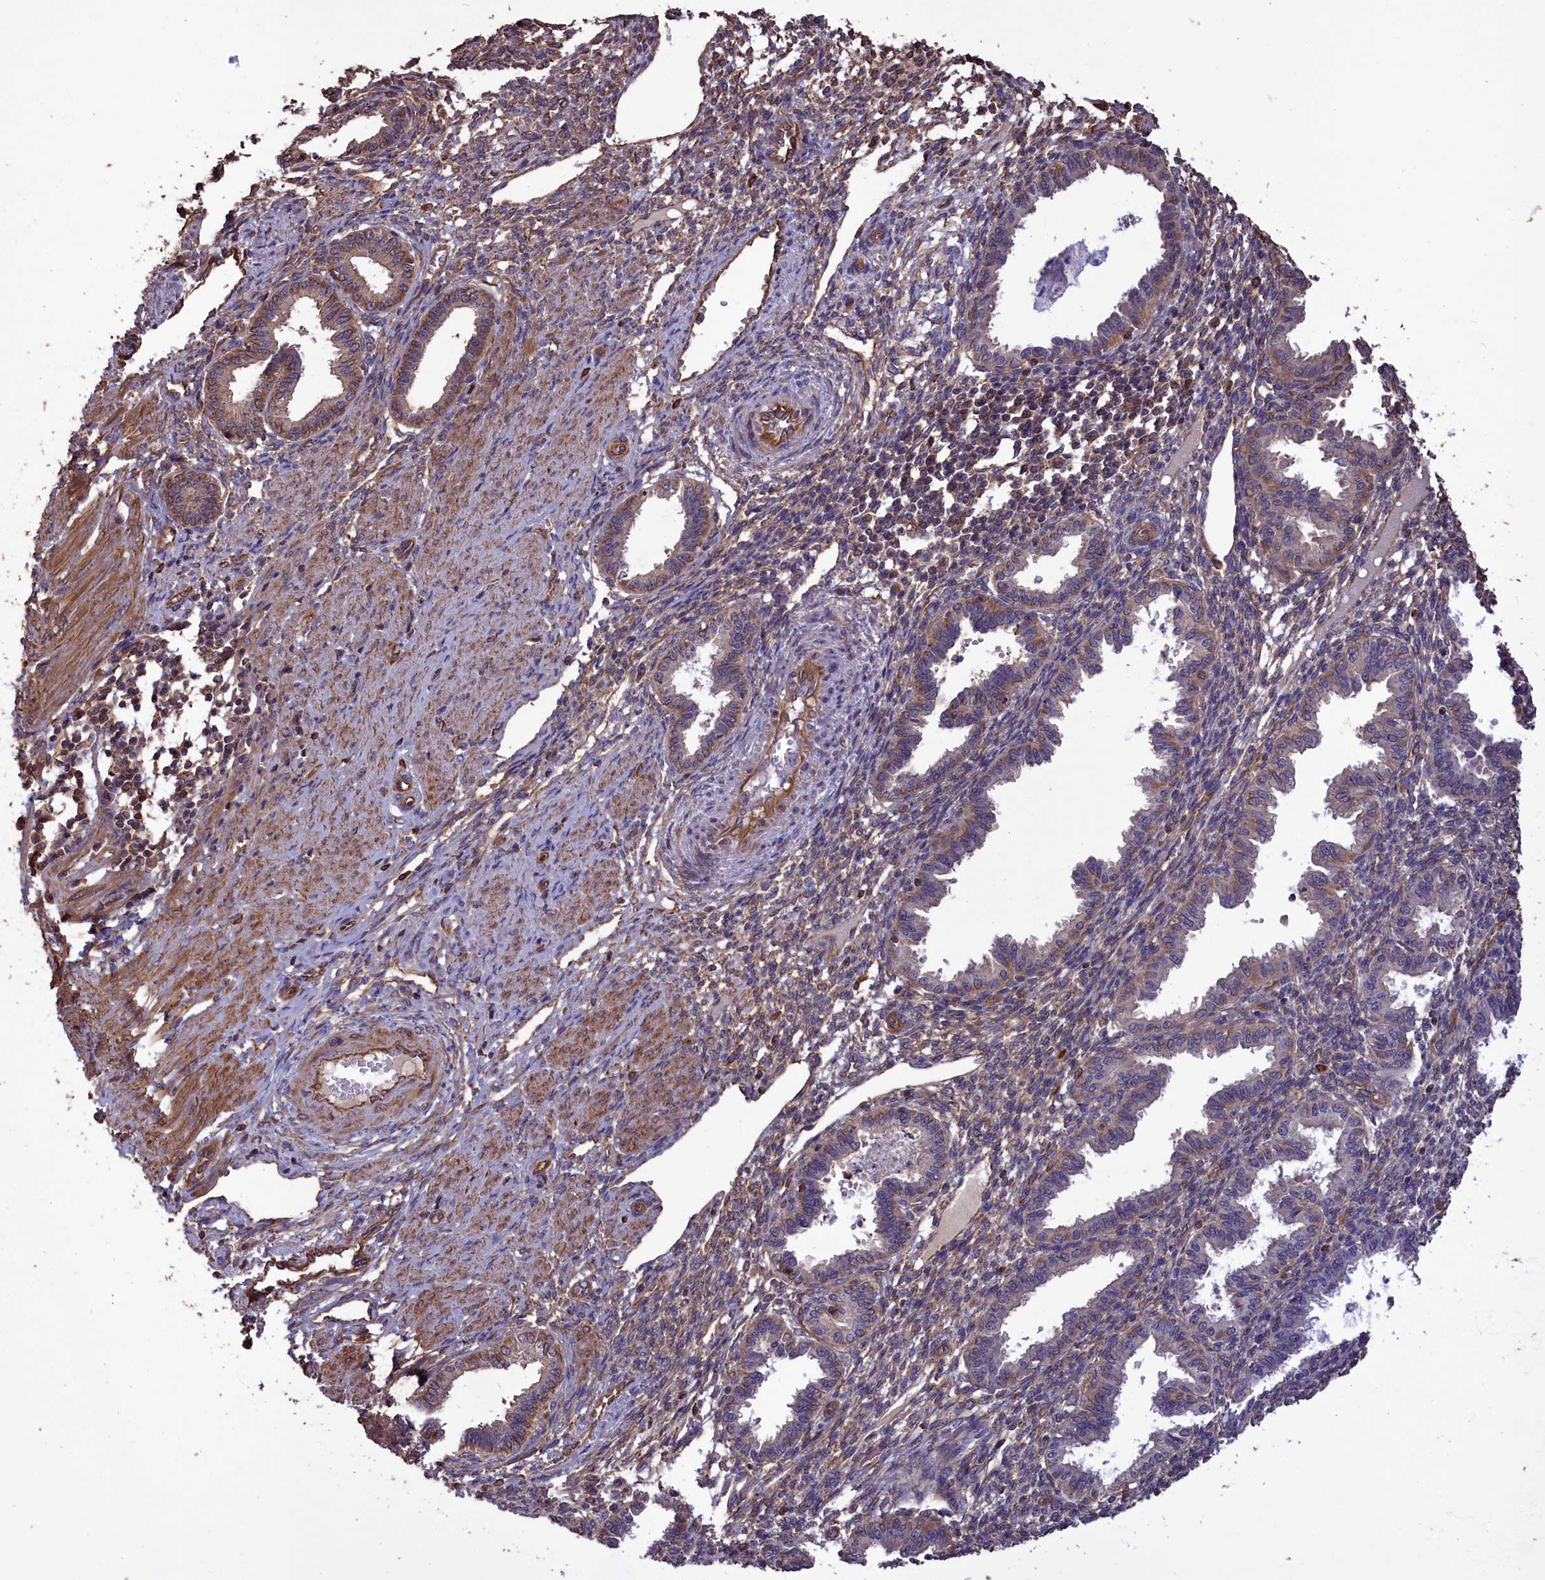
{"staining": {"intensity": "moderate", "quantity": "25%-75%", "location": "cytoplasmic/membranous"}, "tissue": "endometrium", "cell_type": "Cells in endometrial stroma", "image_type": "normal", "snomed": [{"axis": "morphology", "description": "Normal tissue, NOS"}, {"axis": "topography", "description": "Endometrium"}], "caption": "Immunohistochemical staining of benign endometrium exhibits medium levels of moderate cytoplasmic/membranous expression in approximately 25%-75% of cells in endometrial stroma.", "gene": "DAPK3", "patient": {"sex": "female", "age": 33}}